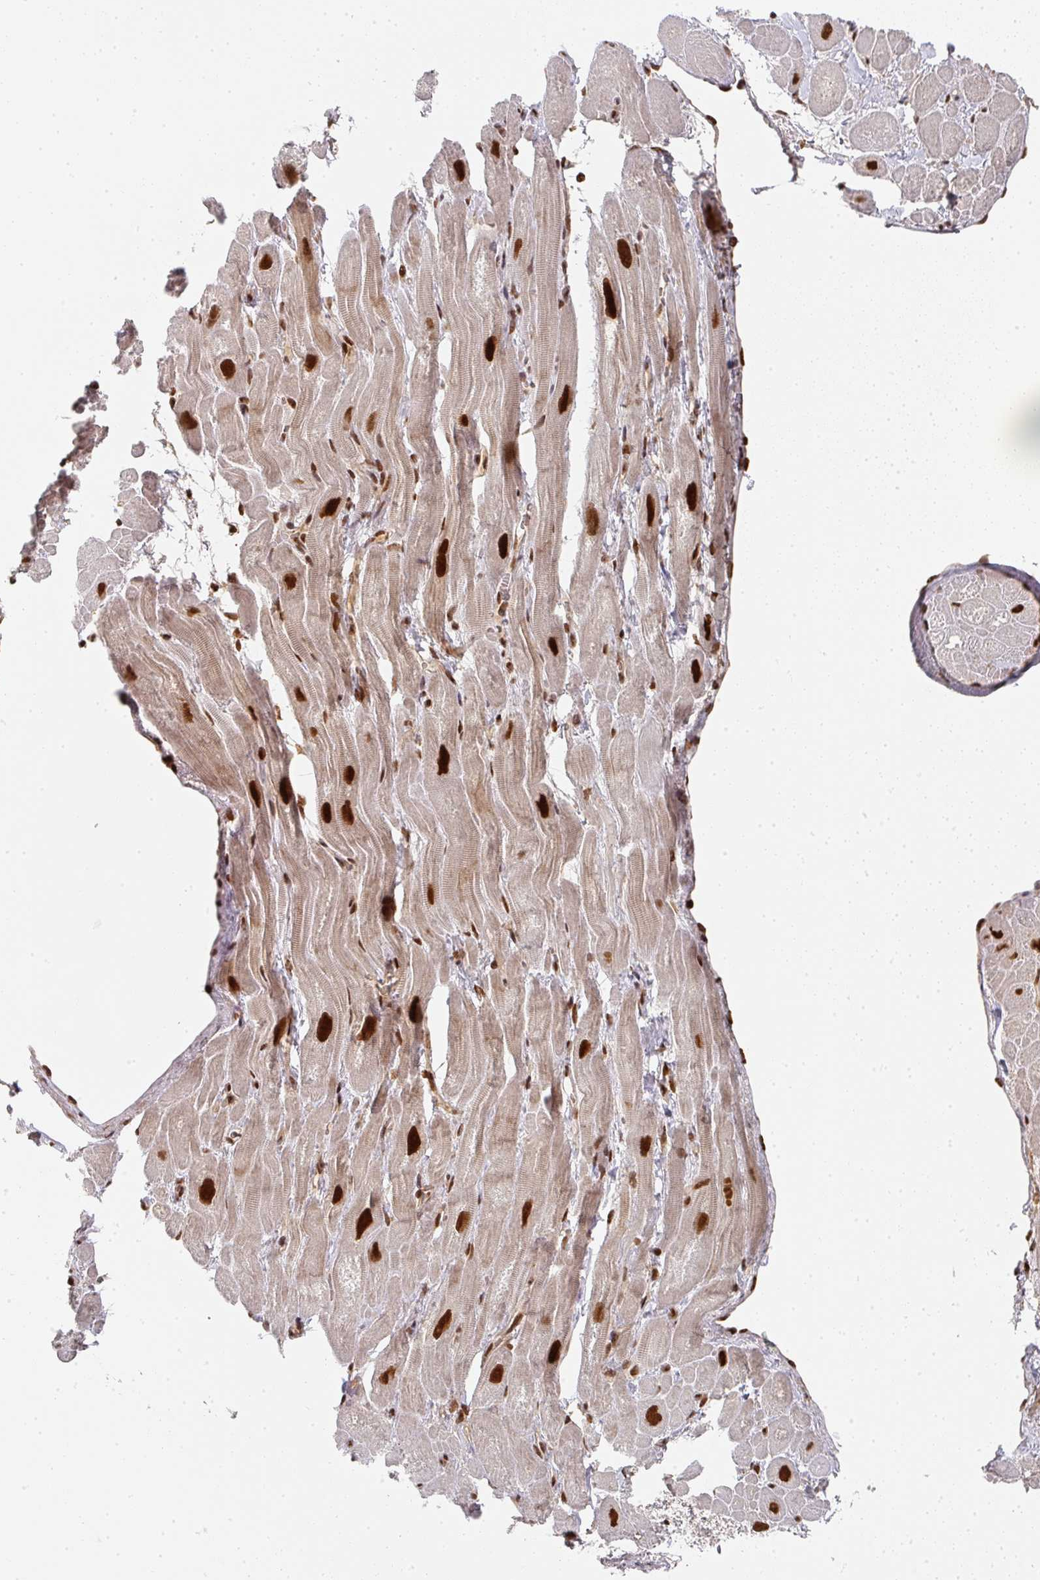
{"staining": {"intensity": "strong", "quantity": "25%-75%", "location": "nuclear"}, "tissue": "heart muscle", "cell_type": "Cardiomyocytes", "image_type": "normal", "snomed": [{"axis": "morphology", "description": "Normal tissue, NOS"}, {"axis": "topography", "description": "Heart"}], "caption": "Benign heart muscle was stained to show a protein in brown. There is high levels of strong nuclear positivity in about 25%-75% of cardiomyocytes.", "gene": "DIDO1", "patient": {"sex": "male", "age": 49}}